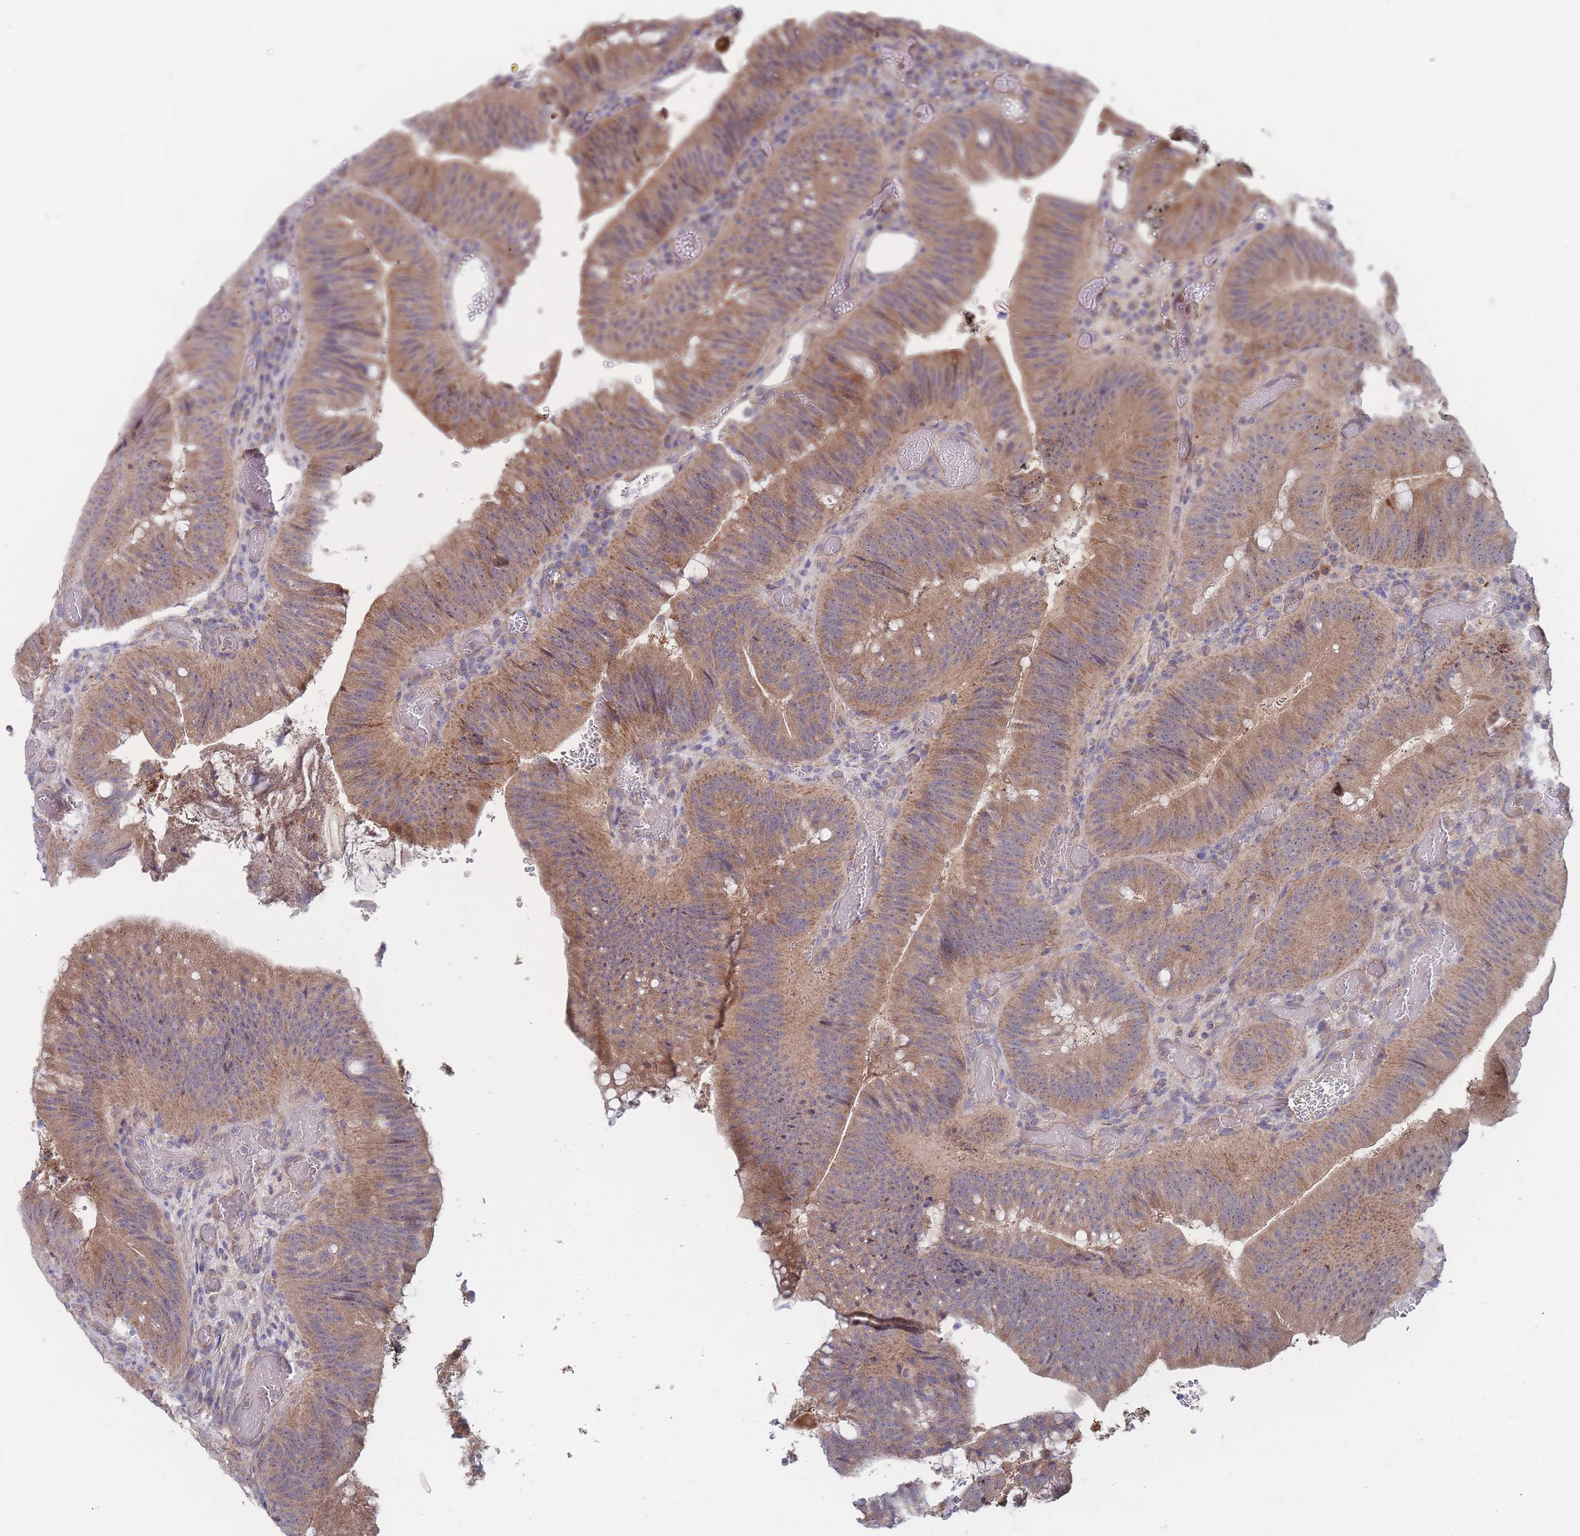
{"staining": {"intensity": "moderate", "quantity": ">75%", "location": "cytoplasmic/membranous"}, "tissue": "colorectal cancer", "cell_type": "Tumor cells", "image_type": "cancer", "snomed": [{"axis": "morphology", "description": "Adenocarcinoma, NOS"}, {"axis": "topography", "description": "Colon"}], "caption": "This is an image of IHC staining of colorectal cancer, which shows moderate expression in the cytoplasmic/membranous of tumor cells.", "gene": "NUB1", "patient": {"sex": "female", "age": 43}}